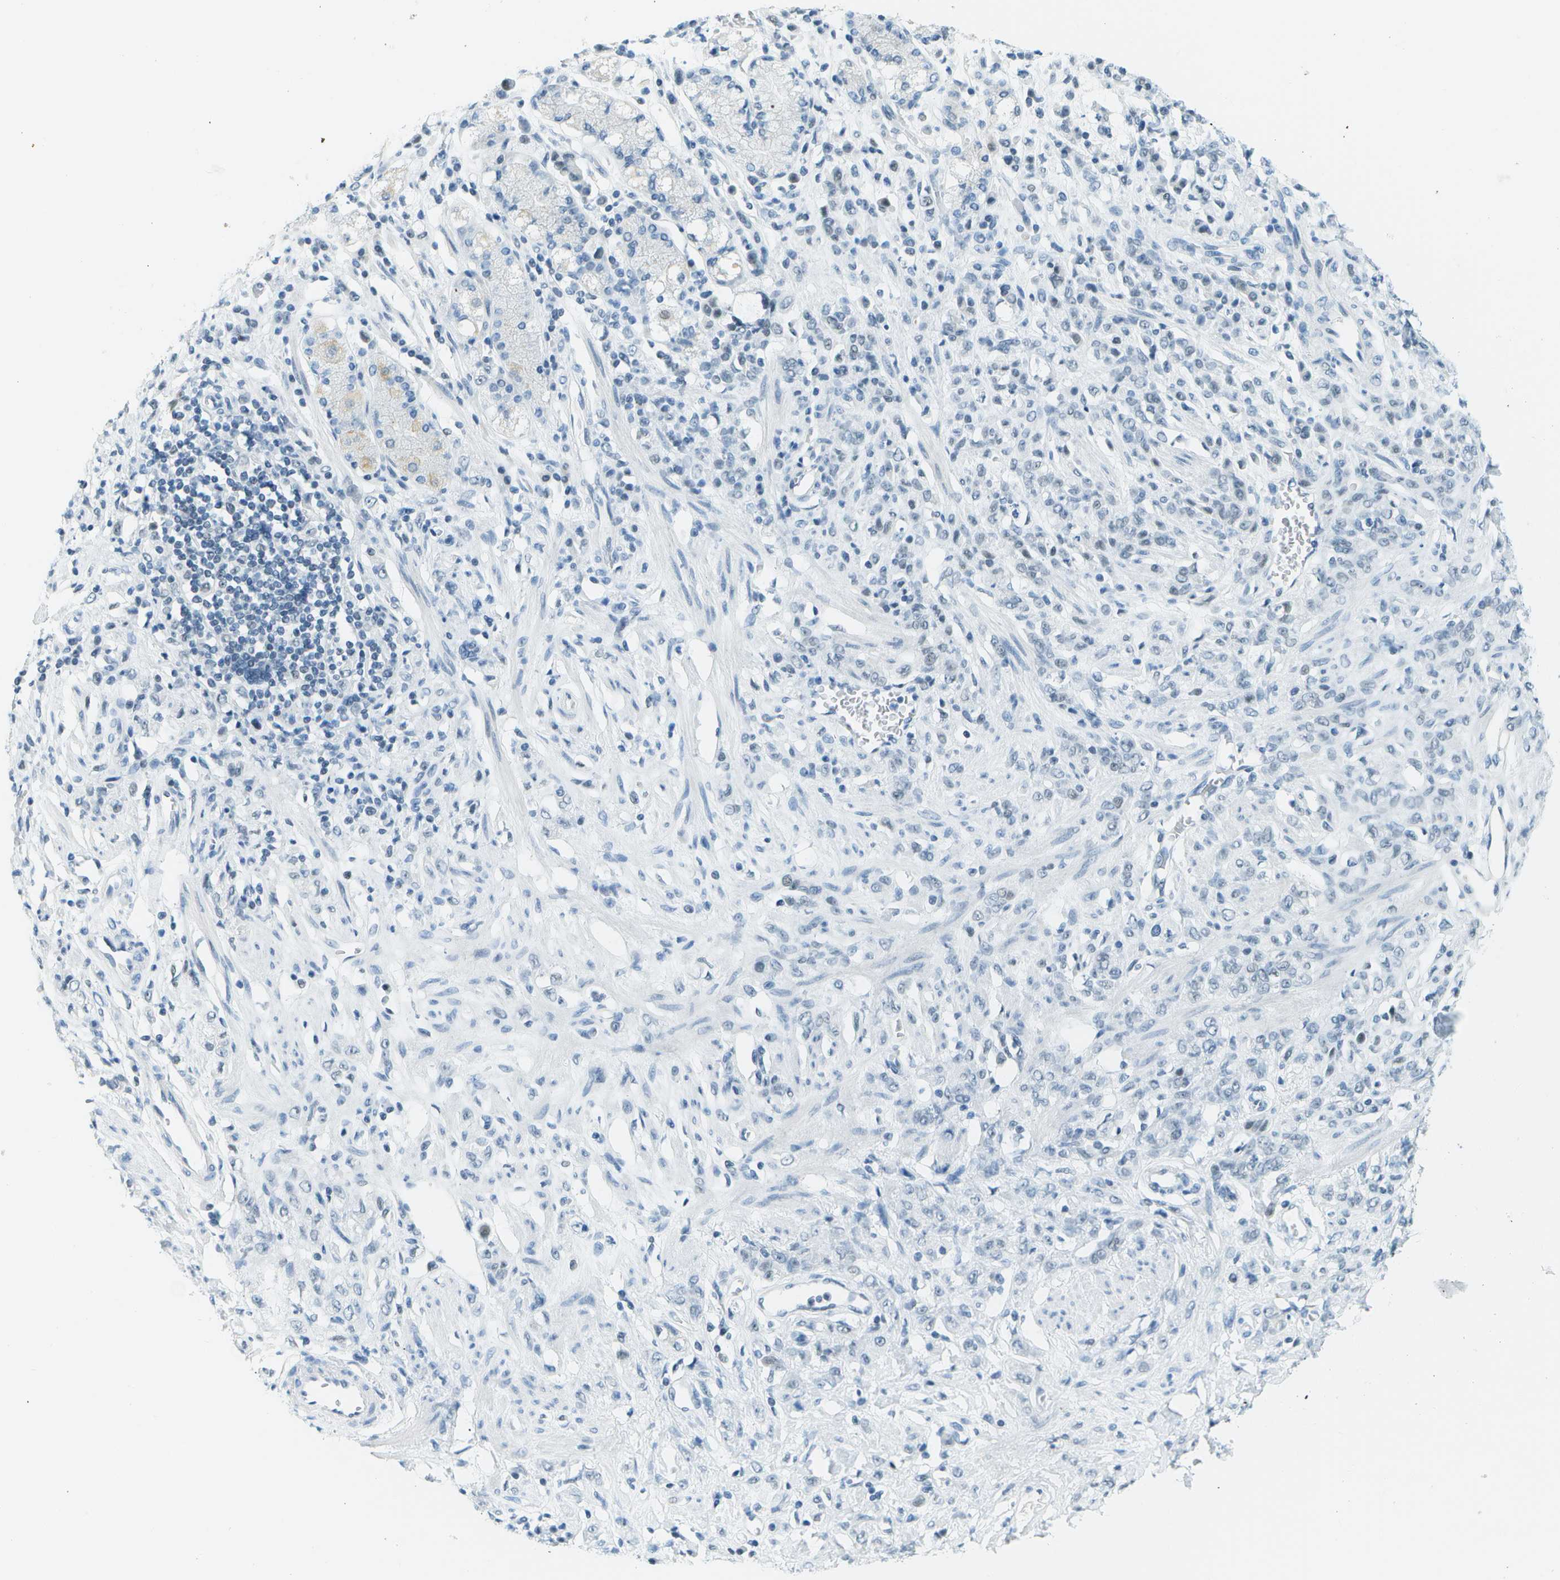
{"staining": {"intensity": "negative", "quantity": "none", "location": "none"}, "tissue": "stomach cancer", "cell_type": "Tumor cells", "image_type": "cancer", "snomed": [{"axis": "morphology", "description": "Normal tissue, NOS"}, {"axis": "morphology", "description": "Adenocarcinoma, NOS"}, {"axis": "topography", "description": "Stomach"}], "caption": "Tumor cells are negative for protein expression in human stomach cancer.", "gene": "NEK11", "patient": {"sex": "male", "age": 82}}